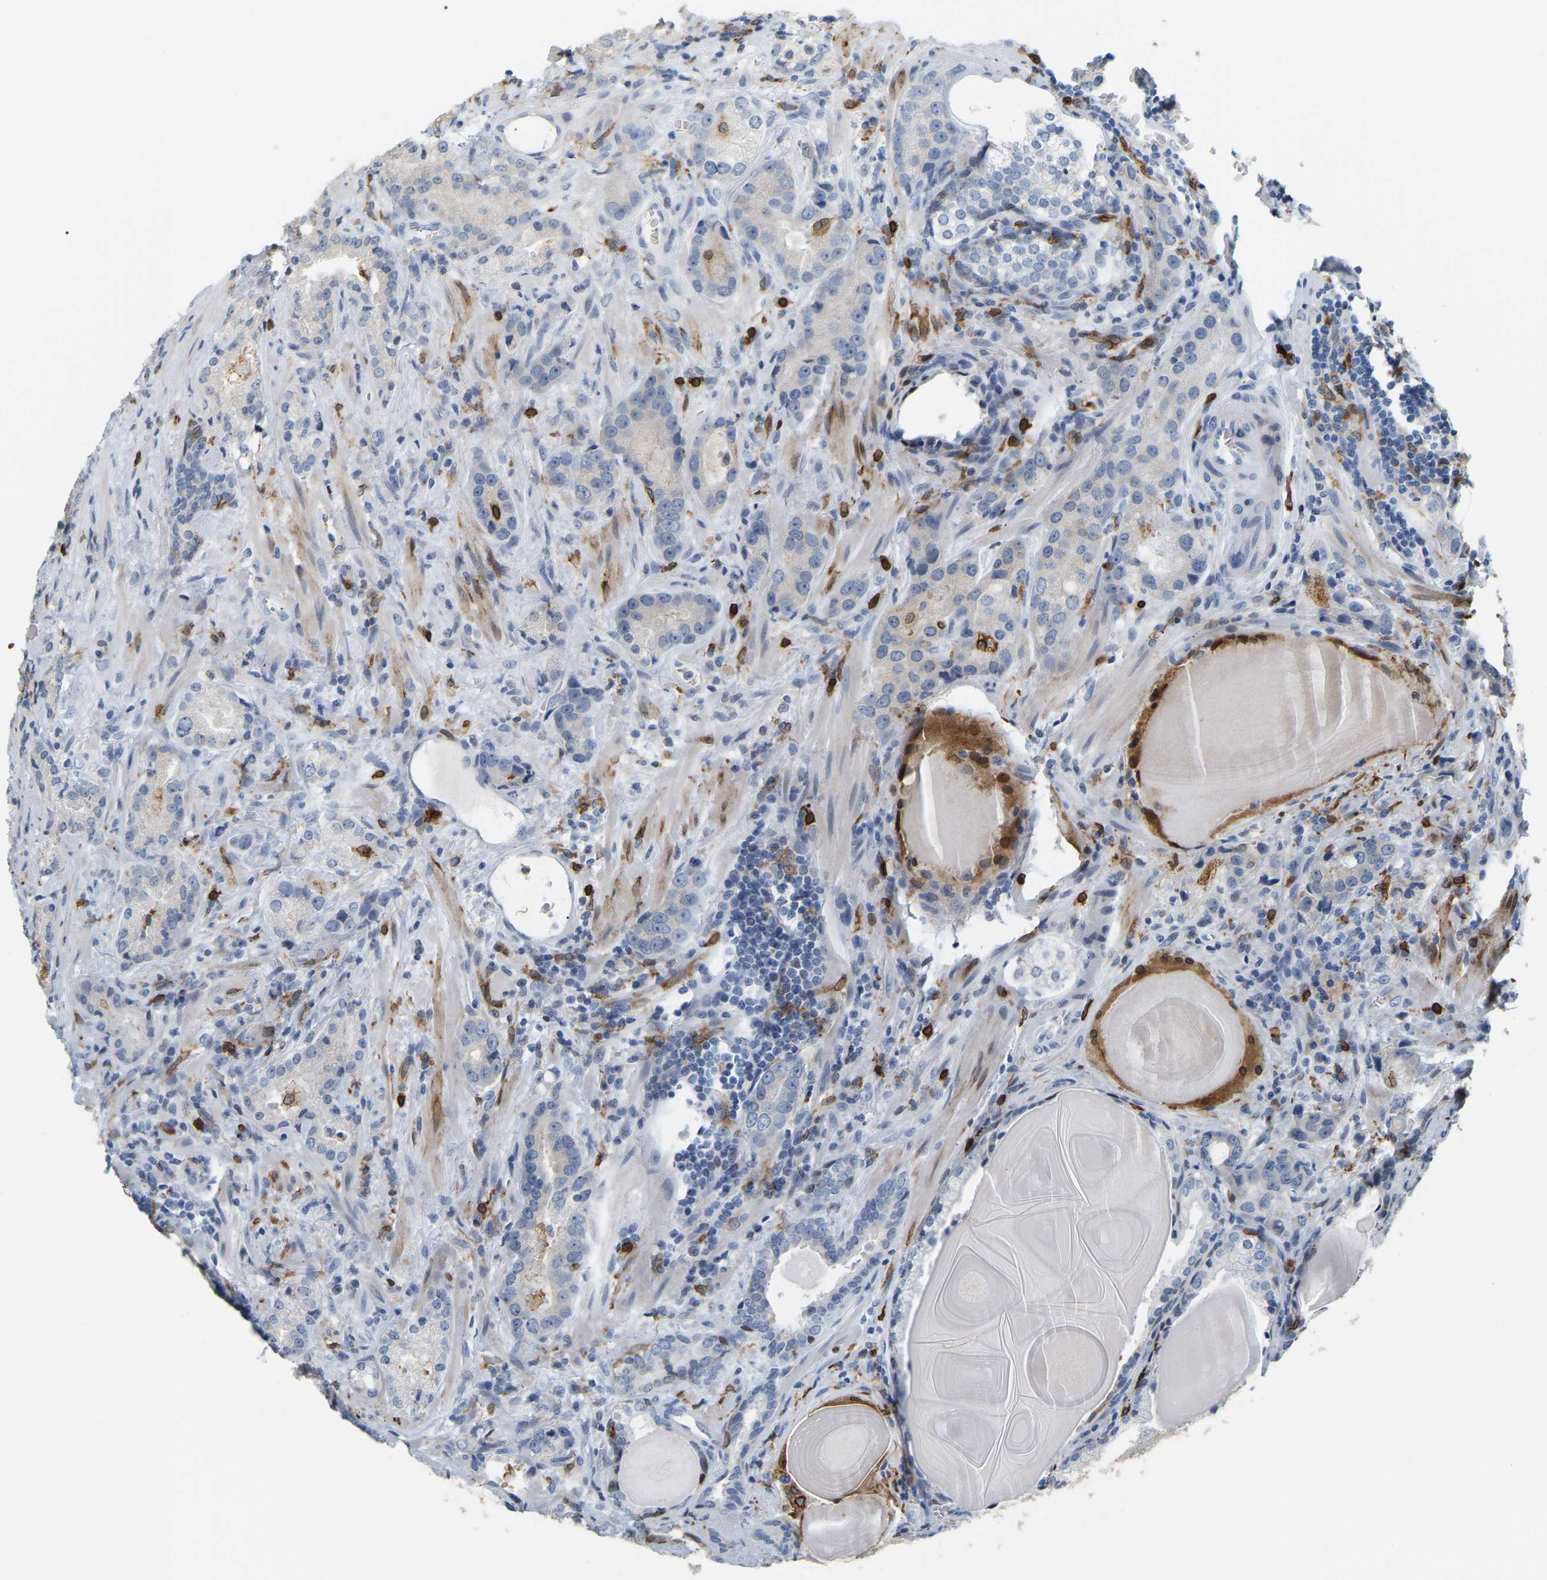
{"staining": {"intensity": "negative", "quantity": "none", "location": "none"}, "tissue": "prostate cancer", "cell_type": "Tumor cells", "image_type": "cancer", "snomed": [{"axis": "morphology", "description": "Adenocarcinoma, High grade"}, {"axis": "topography", "description": "Prostate"}], "caption": "A high-resolution photomicrograph shows immunohistochemistry (IHC) staining of adenocarcinoma (high-grade) (prostate), which demonstrates no significant expression in tumor cells. Brightfield microscopy of immunohistochemistry stained with DAB (3,3'-diaminobenzidine) (brown) and hematoxylin (blue), captured at high magnification.", "gene": "PTGS1", "patient": {"sex": "male", "age": 63}}